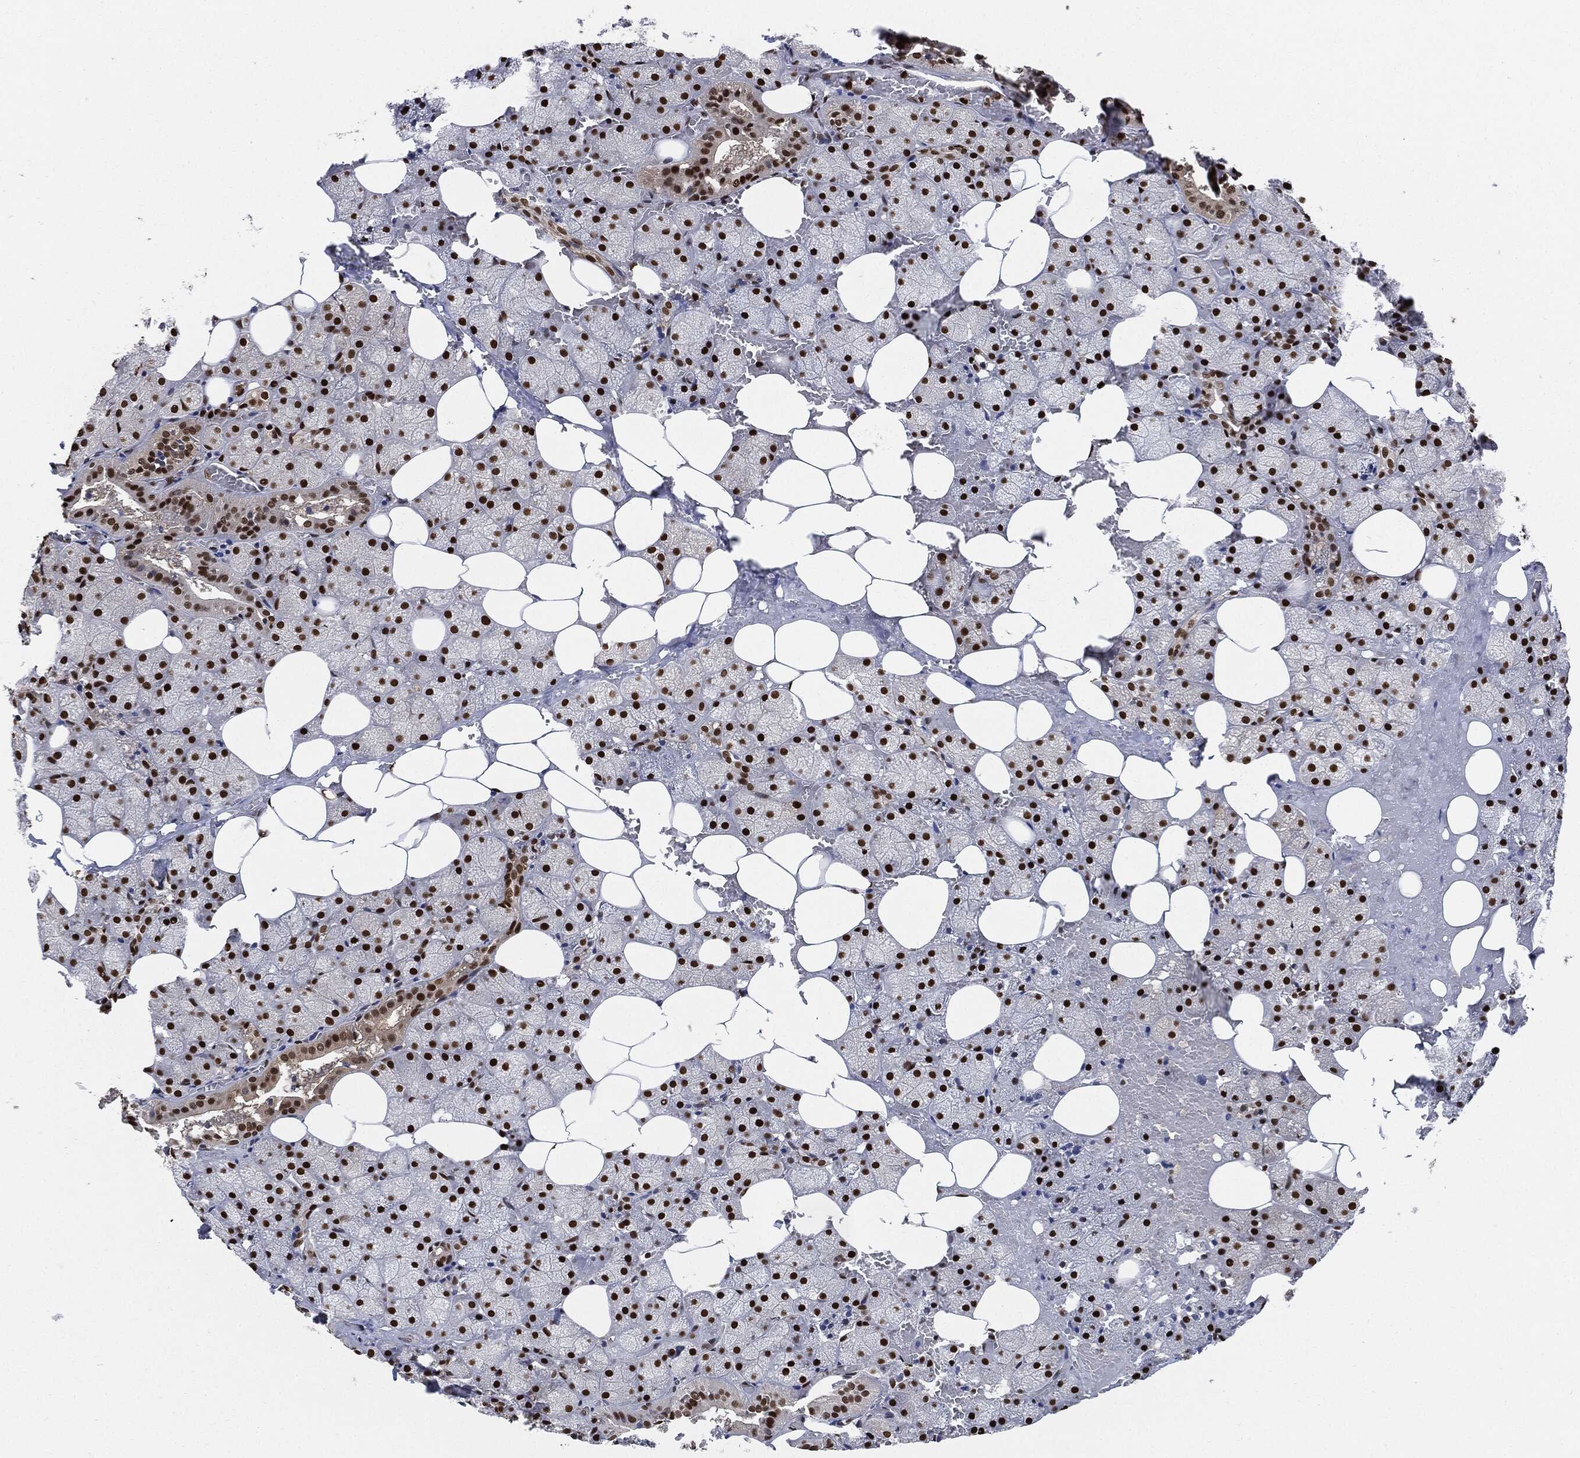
{"staining": {"intensity": "strong", "quantity": ">75%", "location": "nuclear"}, "tissue": "salivary gland", "cell_type": "Glandular cells", "image_type": "normal", "snomed": [{"axis": "morphology", "description": "Normal tissue, NOS"}, {"axis": "topography", "description": "Salivary gland"}], "caption": "Immunohistochemistry (IHC) of benign salivary gland displays high levels of strong nuclear staining in approximately >75% of glandular cells. (DAB IHC, brown staining for protein, blue staining for nuclei).", "gene": "PCNA", "patient": {"sex": "male", "age": 38}}